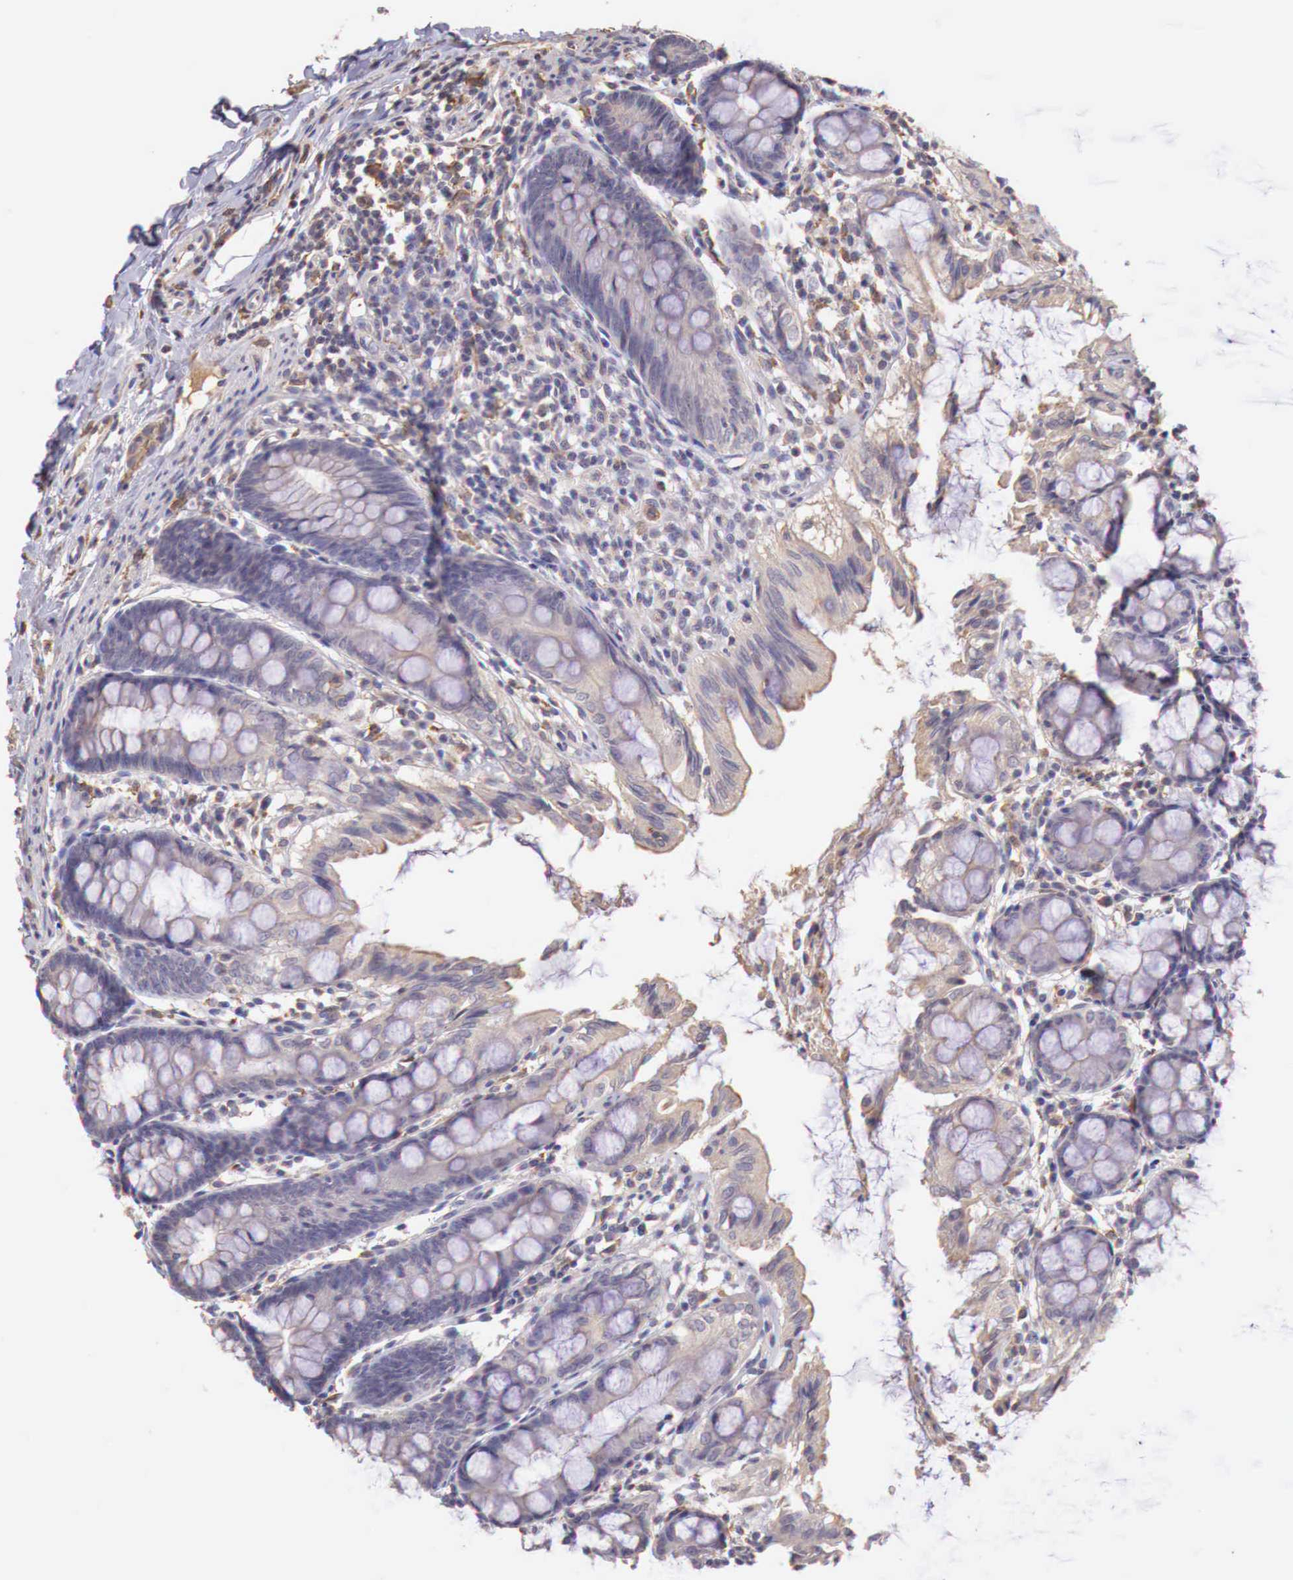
{"staining": {"intensity": "moderate", "quantity": "25%-75%", "location": "cytoplasmic/membranous"}, "tissue": "colon", "cell_type": "Endothelial cells", "image_type": "normal", "snomed": [{"axis": "morphology", "description": "Normal tissue, NOS"}, {"axis": "topography", "description": "Colon"}], "caption": "Normal colon shows moderate cytoplasmic/membranous positivity in about 25%-75% of endothelial cells, visualized by immunohistochemistry.", "gene": "CHRDL1", "patient": {"sex": "male", "age": 54}}